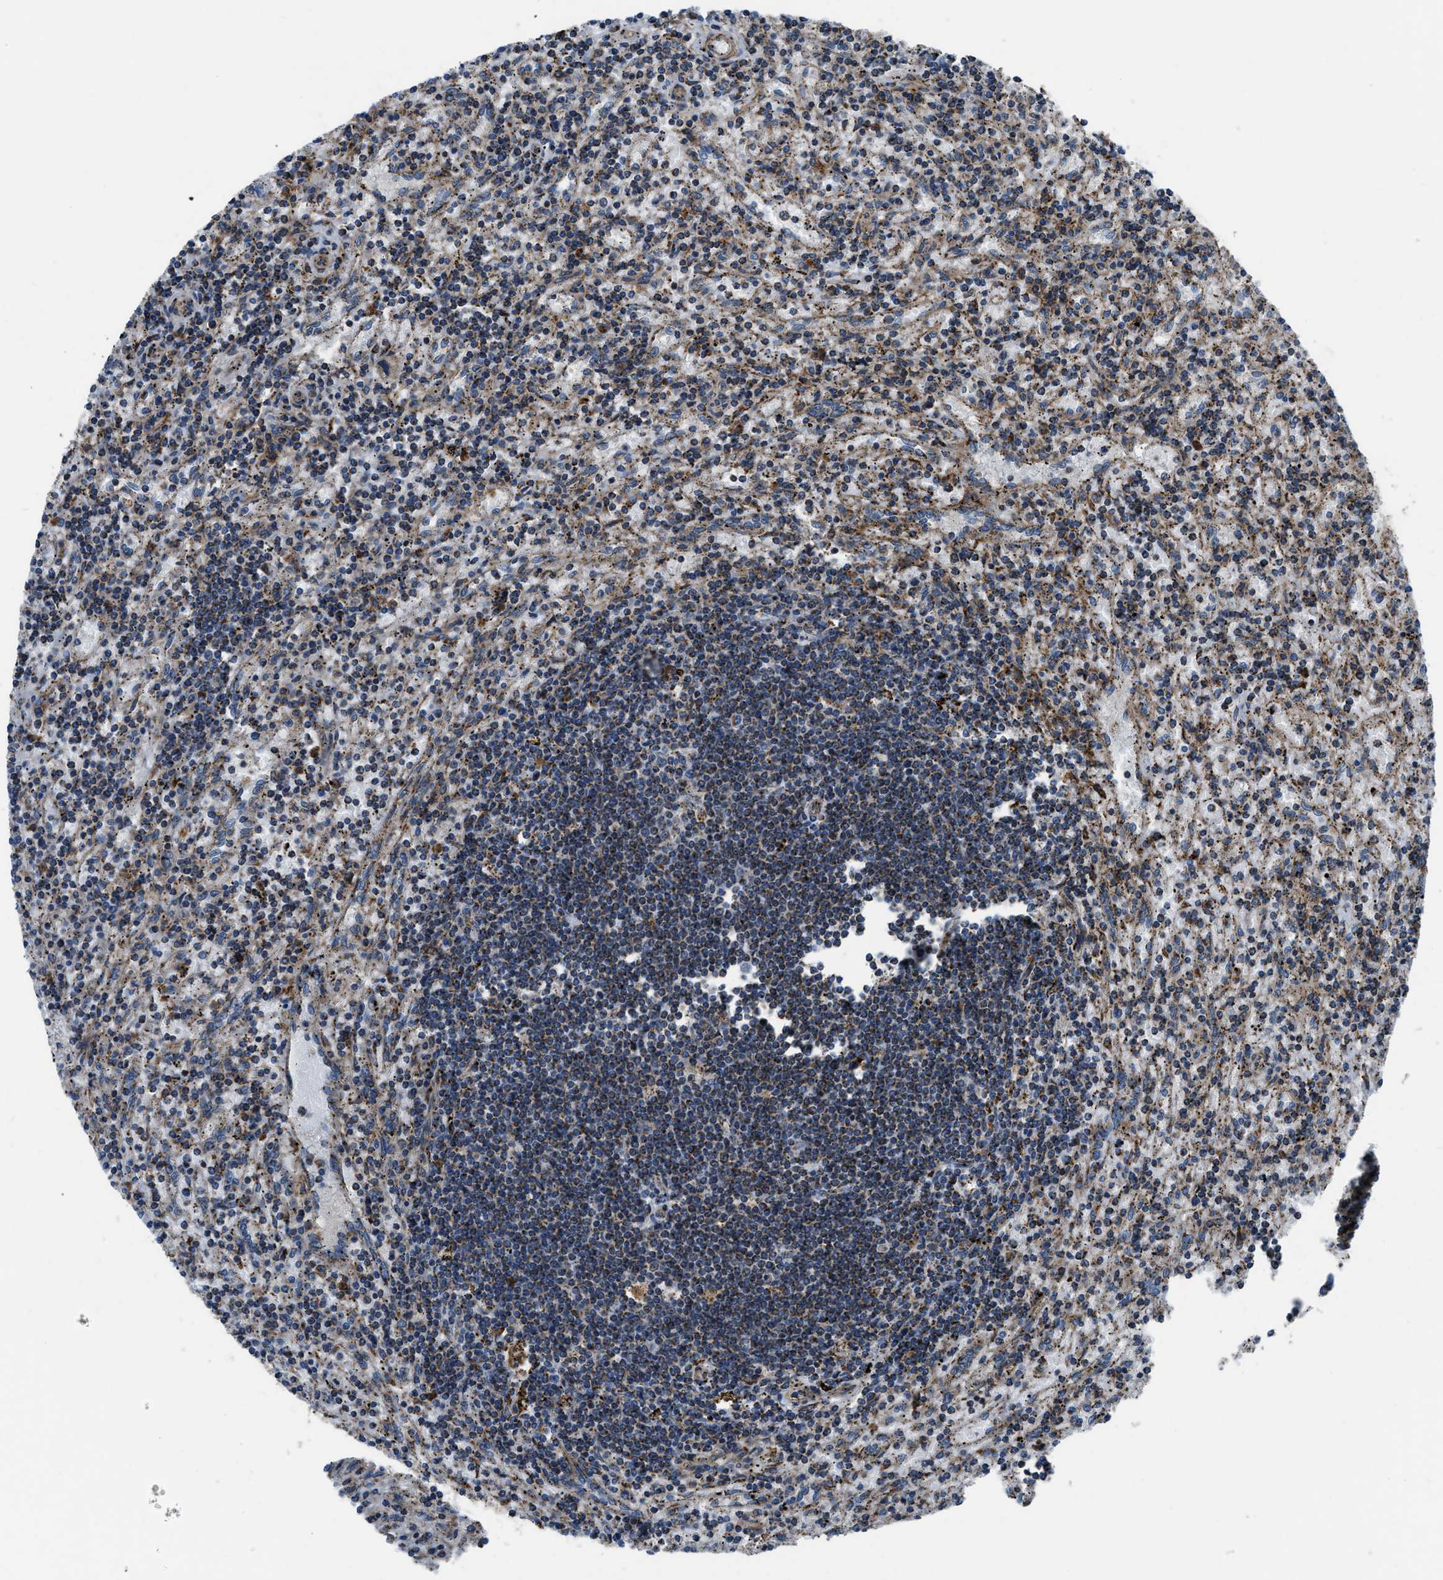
{"staining": {"intensity": "strong", "quantity": ">75%", "location": "cytoplasmic/membranous"}, "tissue": "lymphoma", "cell_type": "Tumor cells", "image_type": "cancer", "snomed": [{"axis": "morphology", "description": "Malignant lymphoma, non-Hodgkin's type, Low grade"}, {"axis": "topography", "description": "Spleen"}], "caption": "Human lymphoma stained for a protein (brown) exhibits strong cytoplasmic/membranous positive positivity in approximately >75% of tumor cells.", "gene": "GSDME", "patient": {"sex": "male", "age": 76}}